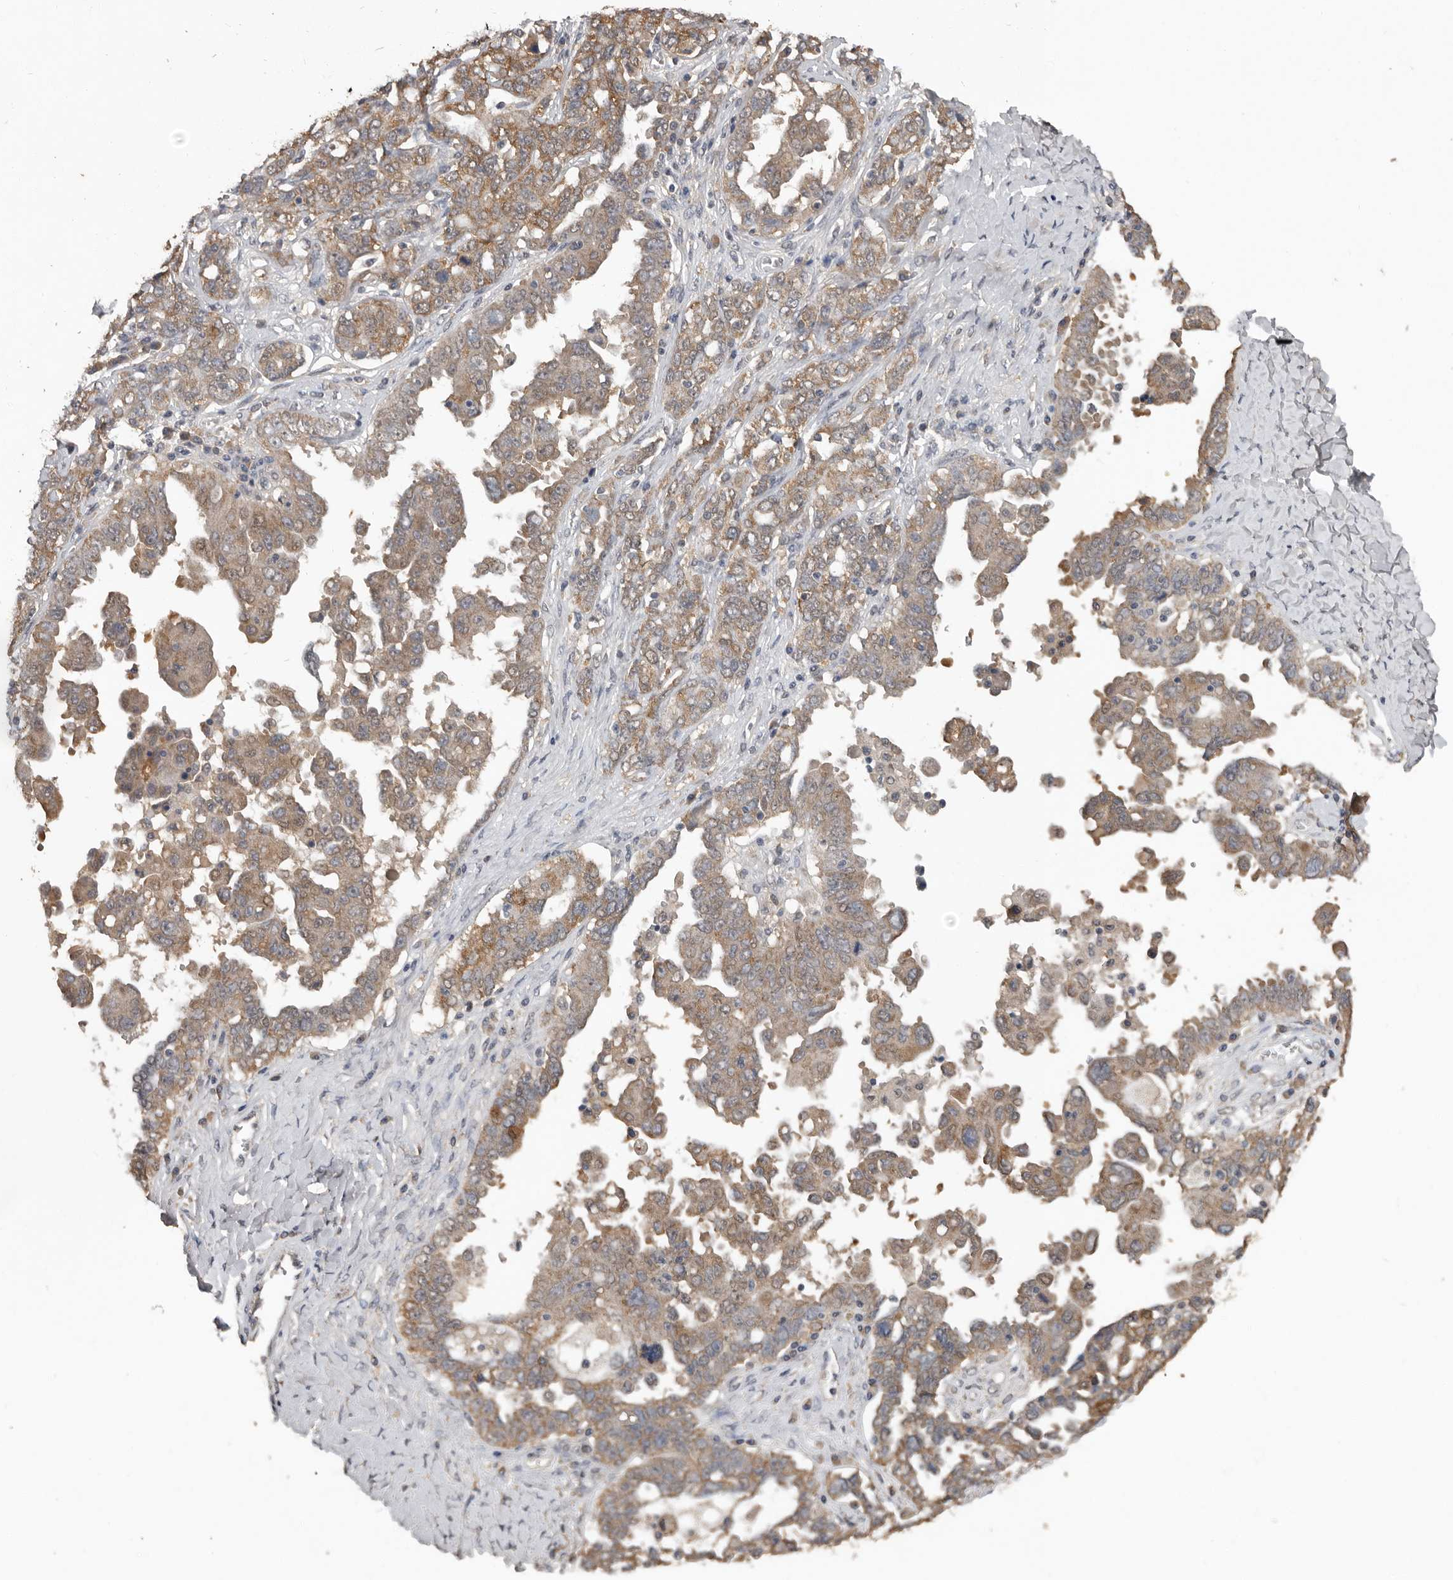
{"staining": {"intensity": "weak", "quantity": ">75%", "location": "cytoplasmic/membranous"}, "tissue": "ovarian cancer", "cell_type": "Tumor cells", "image_type": "cancer", "snomed": [{"axis": "morphology", "description": "Carcinoma, endometroid"}, {"axis": "topography", "description": "Ovary"}], "caption": "Immunohistochemical staining of endometroid carcinoma (ovarian) displays low levels of weak cytoplasmic/membranous protein staining in approximately >75% of tumor cells. Nuclei are stained in blue.", "gene": "MTF1", "patient": {"sex": "female", "age": 62}}